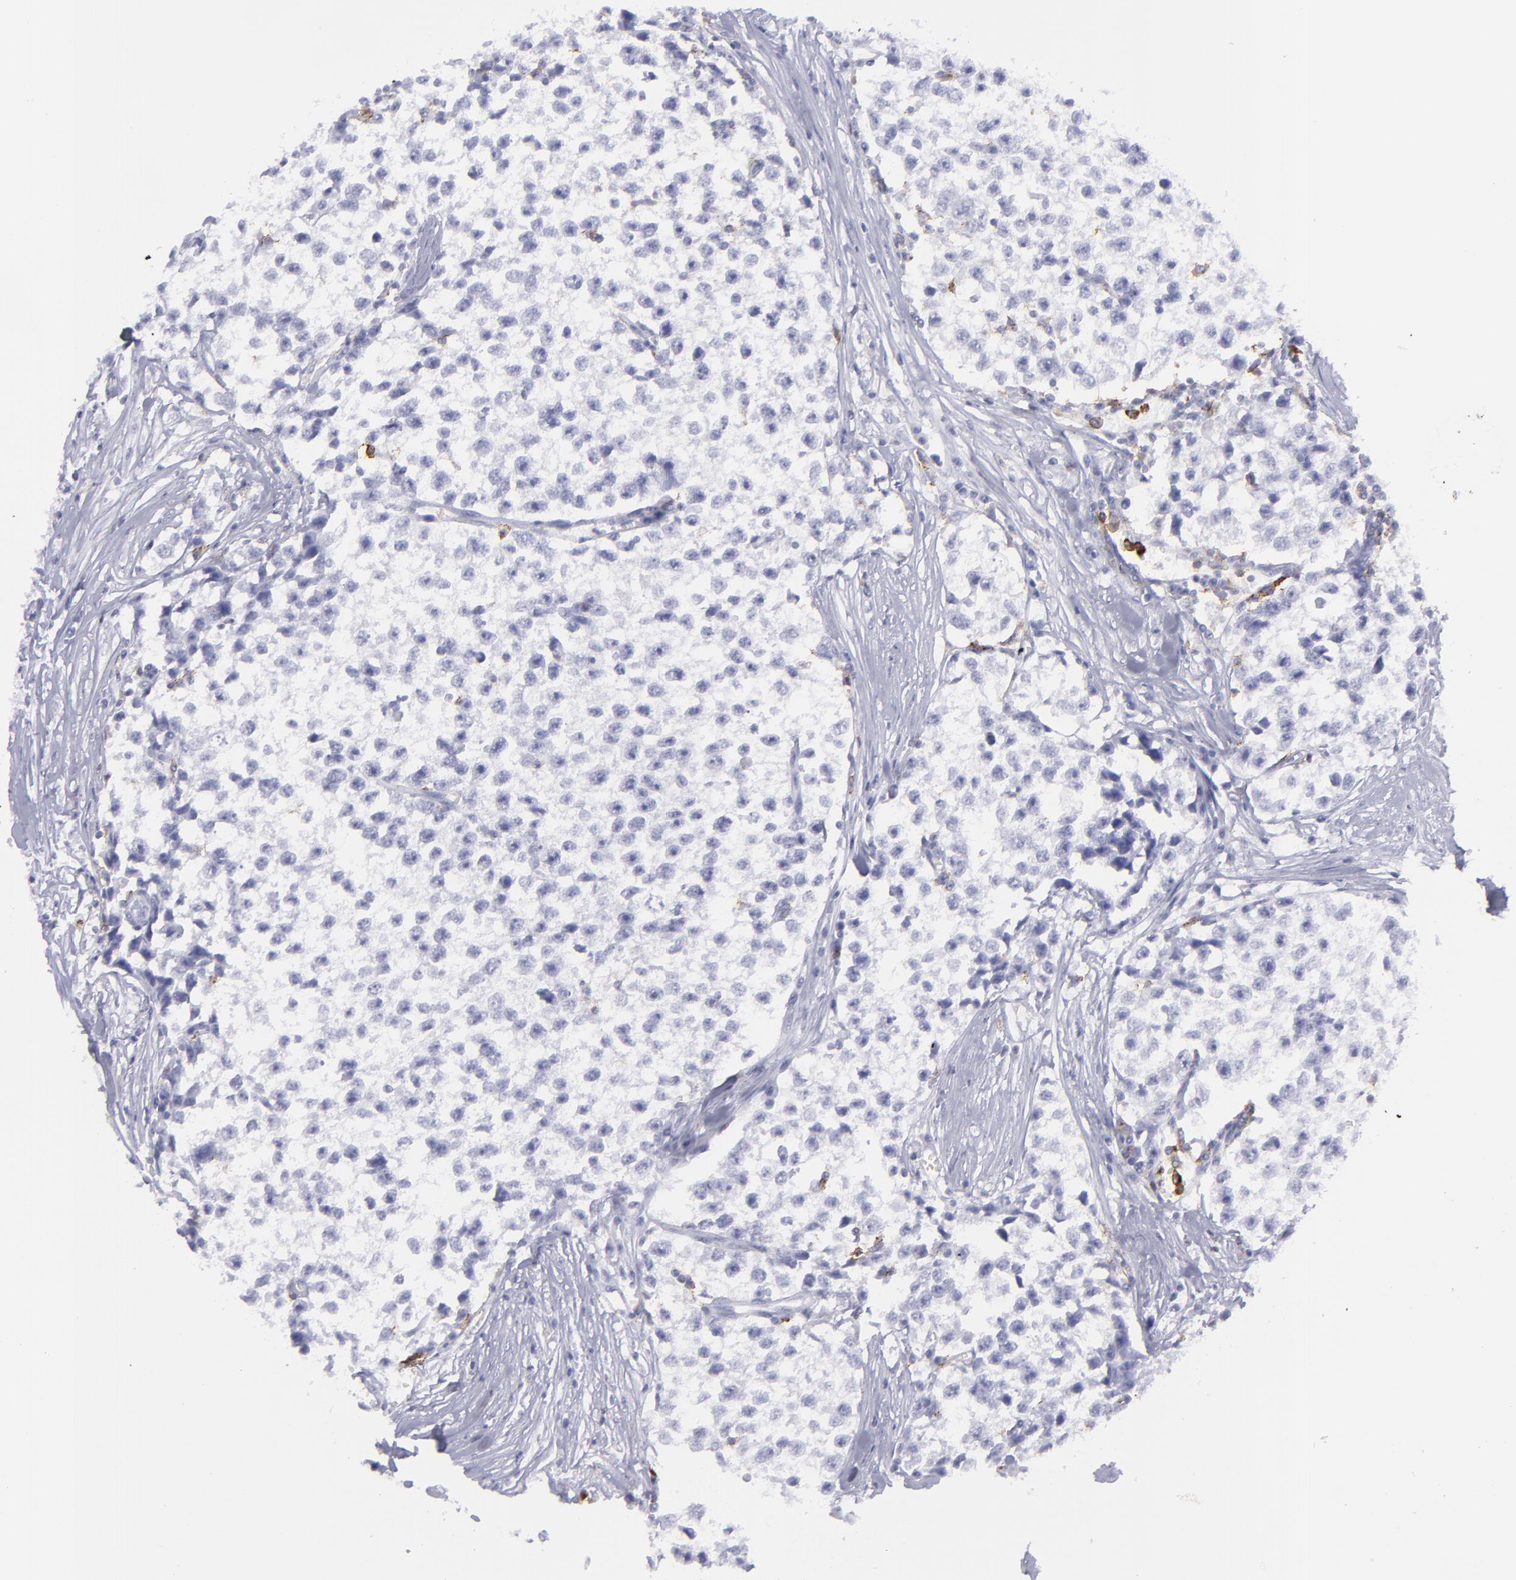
{"staining": {"intensity": "negative", "quantity": "none", "location": "none"}, "tissue": "testis cancer", "cell_type": "Tumor cells", "image_type": "cancer", "snomed": [{"axis": "morphology", "description": "Seminoma, NOS"}, {"axis": "morphology", "description": "Carcinoma, Embryonal, NOS"}, {"axis": "topography", "description": "Testis"}], "caption": "IHC image of neoplastic tissue: testis cancer (seminoma) stained with DAB (3,3'-diaminobenzidine) demonstrates no significant protein expression in tumor cells.", "gene": "SELPLG", "patient": {"sex": "male", "age": 30}}